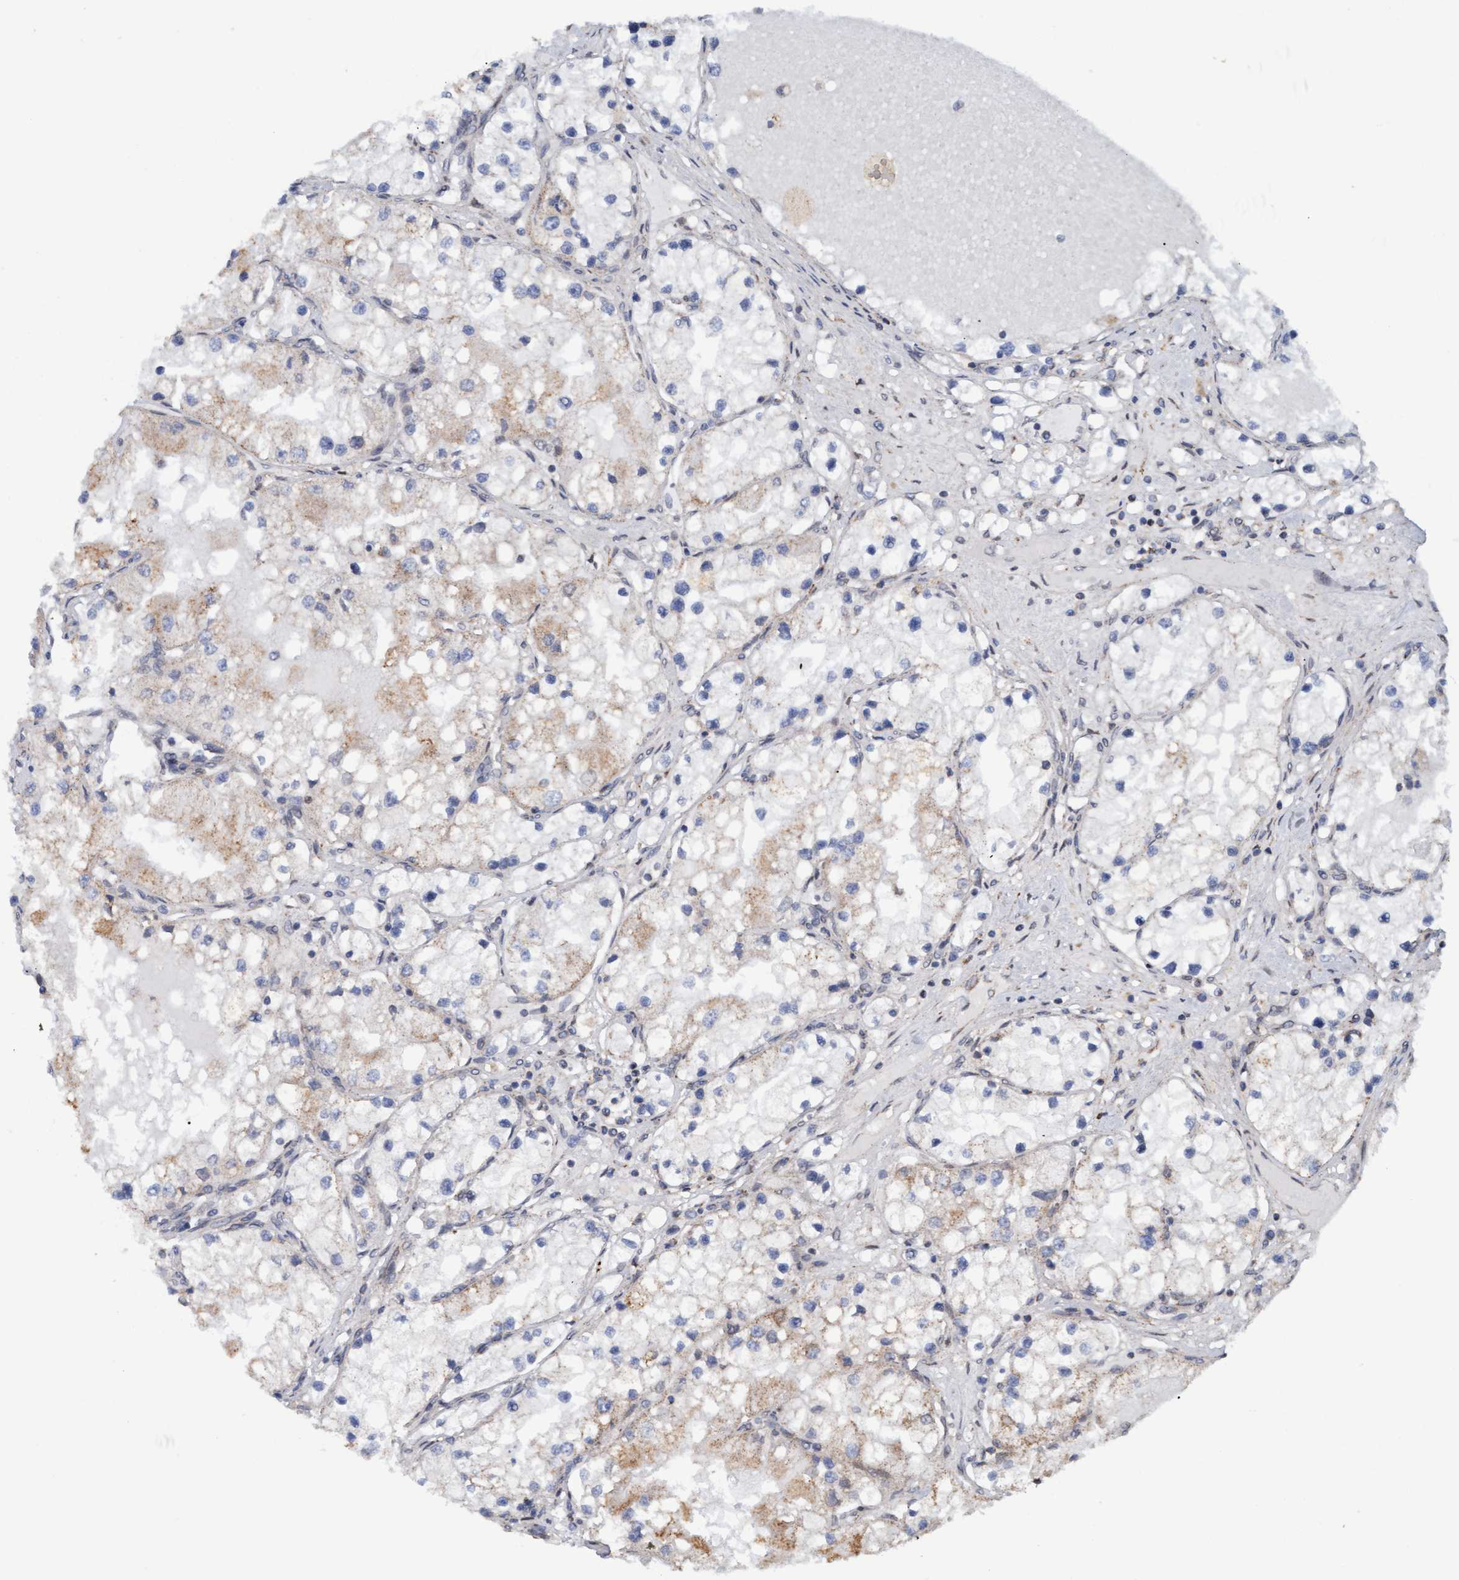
{"staining": {"intensity": "weak", "quantity": "25%-75%", "location": "cytoplasmic/membranous"}, "tissue": "renal cancer", "cell_type": "Tumor cells", "image_type": "cancer", "snomed": [{"axis": "morphology", "description": "Adenocarcinoma, NOS"}, {"axis": "topography", "description": "Kidney"}], "caption": "The immunohistochemical stain shows weak cytoplasmic/membranous staining in tumor cells of renal cancer tissue.", "gene": "MGLL", "patient": {"sex": "male", "age": 68}}